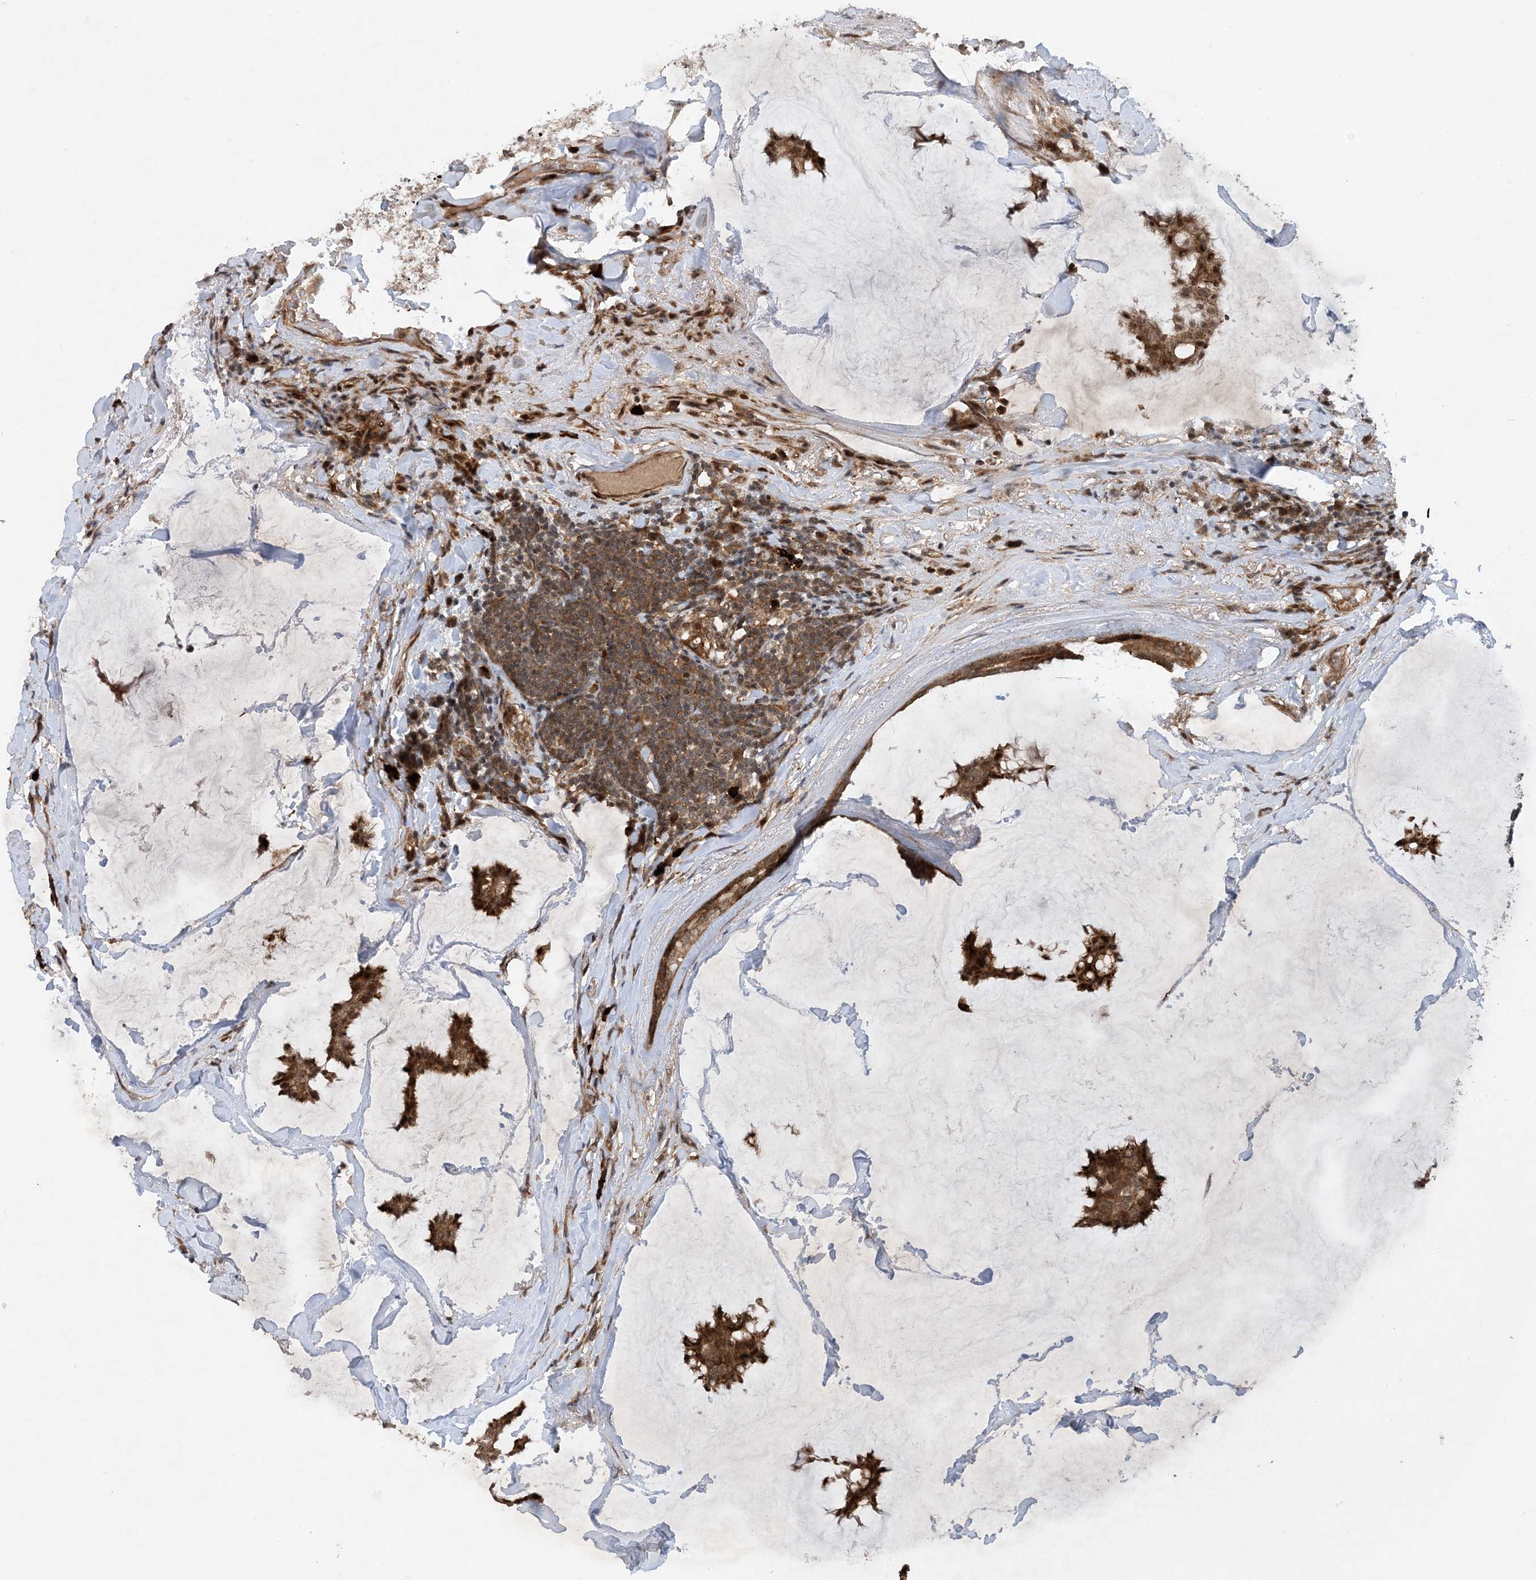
{"staining": {"intensity": "strong", "quantity": ">75%", "location": "cytoplasmic/membranous,nuclear"}, "tissue": "breast cancer", "cell_type": "Tumor cells", "image_type": "cancer", "snomed": [{"axis": "morphology", "description": "Duct carcinoma"}, {"axis": "topography", "description": "Breast"}], "caption": "The photomicrograph demonstrates staining of intraductal carcinoma (breast), revealing strong cytoplasmic/membranous and nuclear protein expression (brown color) within tumor cells. The staining was performed using DAB (3,3'-diaminobenzidine) to visualize the protein expression in brown, while the nuclei were stained in blue with hematoxylin (Magnification: 20x).", "gene": "HEMK1", "patient": {"sex": "female", "age": 93}}